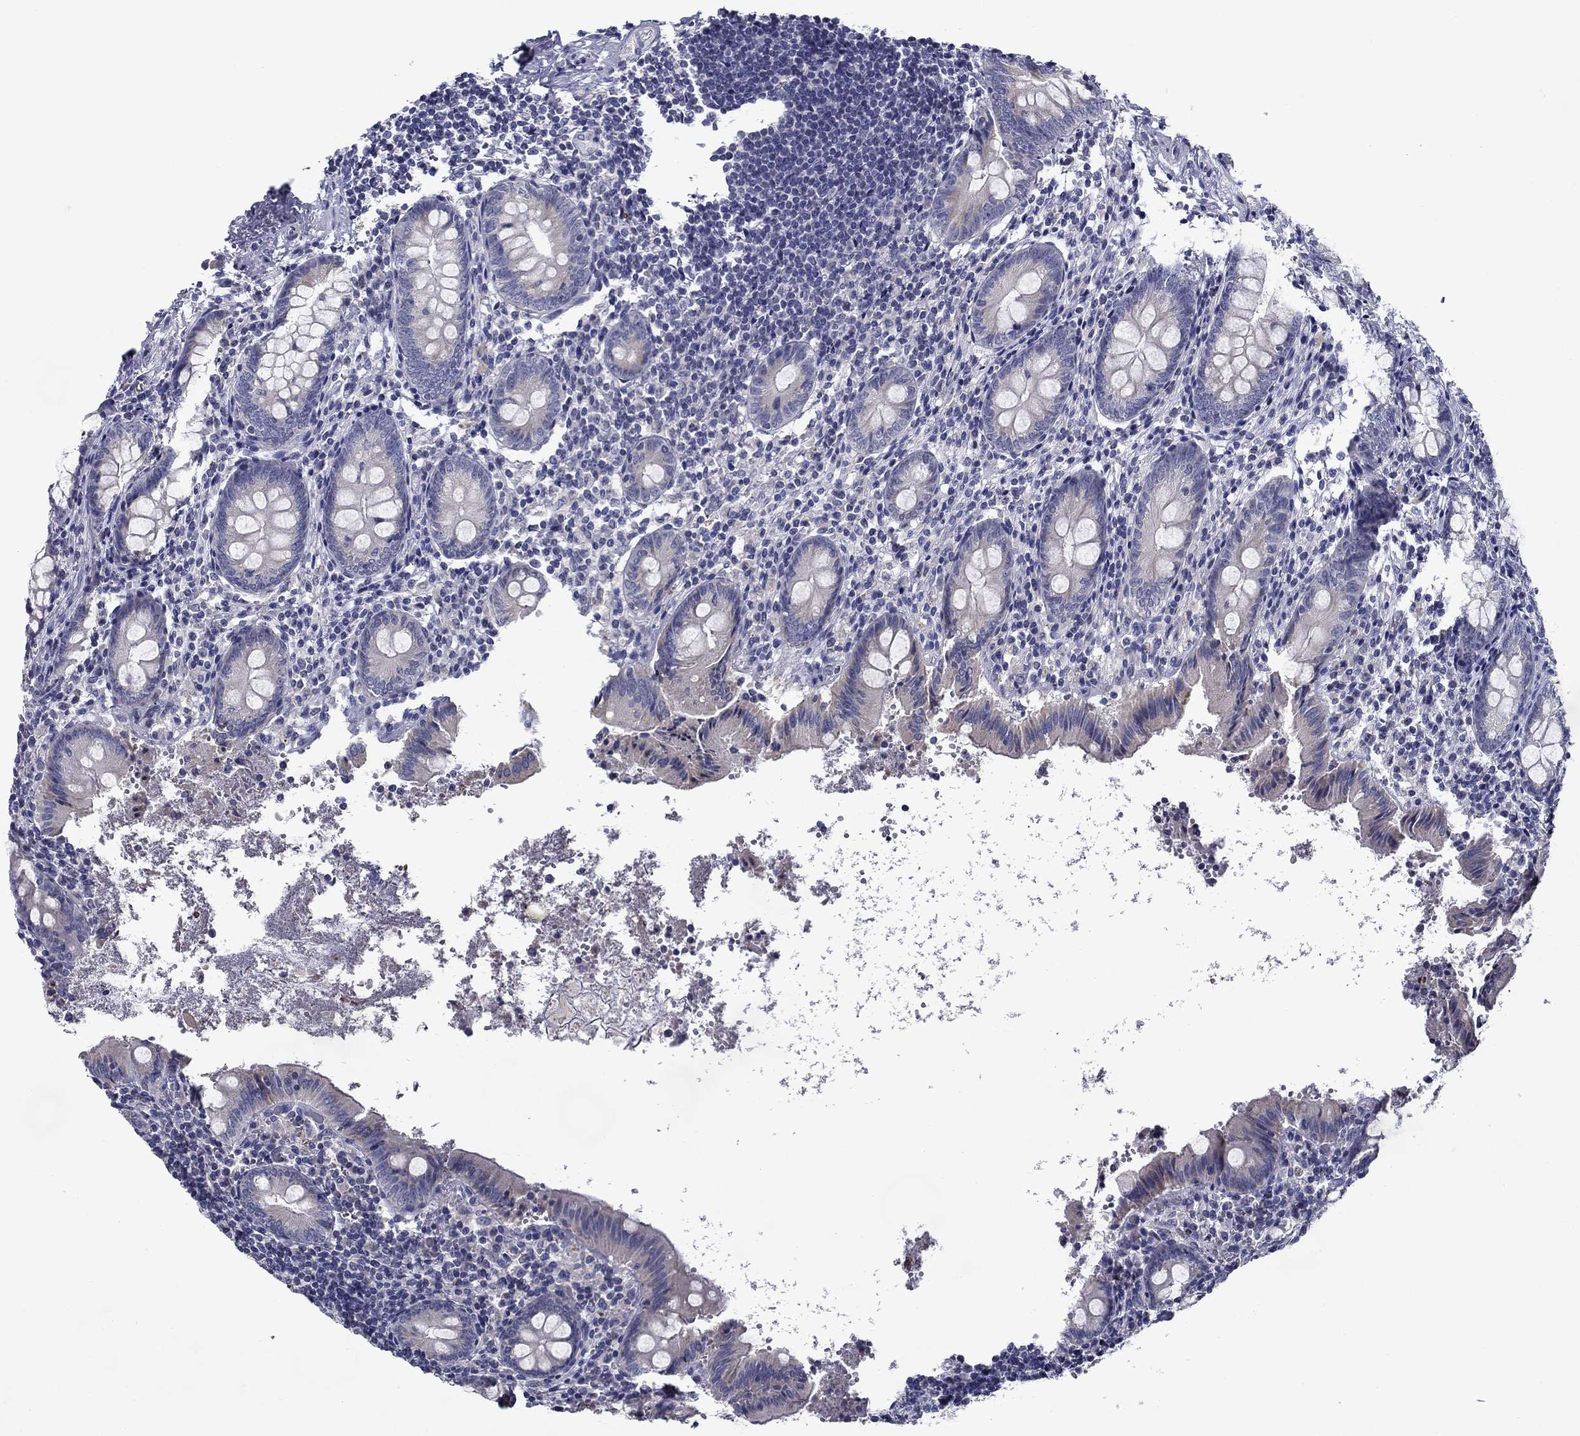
{"staining": {"intensity": "negative", "quantity": "none", "location": "none"}, "tissue": "appendix", "cell_type": "Glandular cells", "image_type": "normal", "snomed": [{"axis": "morphology", "description": "Normal tissue, NOS"}, {"axis": "topography", "description": "Appendix"}], "caption": "A micrograph of appendix stained for a protein displays no brown staining in glandular cells.", "gene": "SPATA7", "patient": {"sex": "female", "age": 23}}